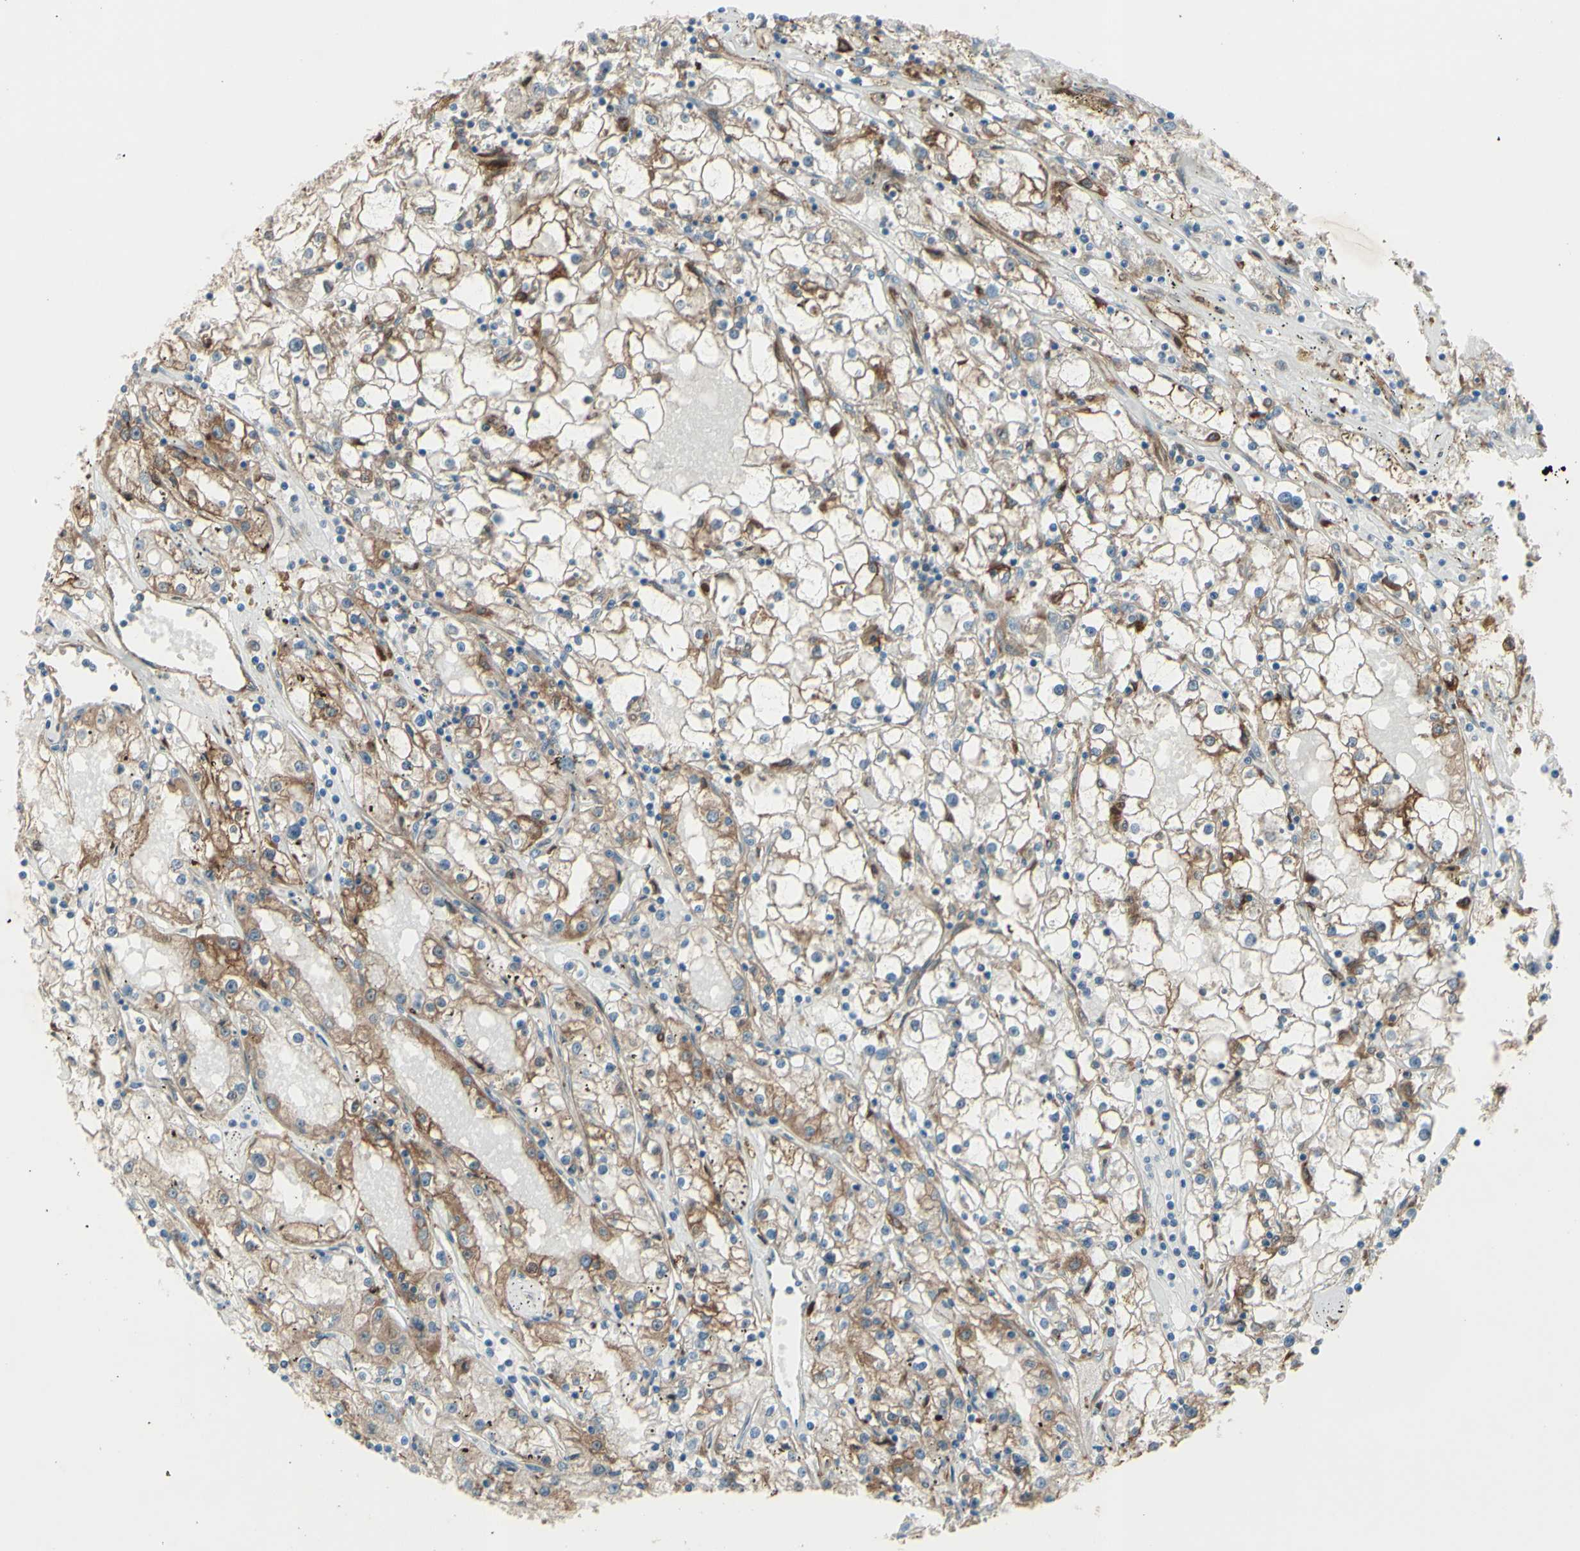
{"staining": {"intensity": "moderate", "quantity": "25%-75%", "location": "cytoplasmic/membranous"}, "tissue": "renal cancer", "cell_type": "Tumor cells", "image_type": "cancer", "snomed": [{"axis": "morphology", "description": "Adenocarcinoma, NOS"}, {"axis": "topography", "description": "Kidney"}], "caption": "A medium amount of moderate cytoplasmic/membranous expression is identified in about 25%-75% of tumor cells in renal adenocarcinoma tissue. The protein is shown in brown color, while the nuclei are stained blue.", "gene": "IGSF9B", "patient": {"sex": "male", "age": 56}}